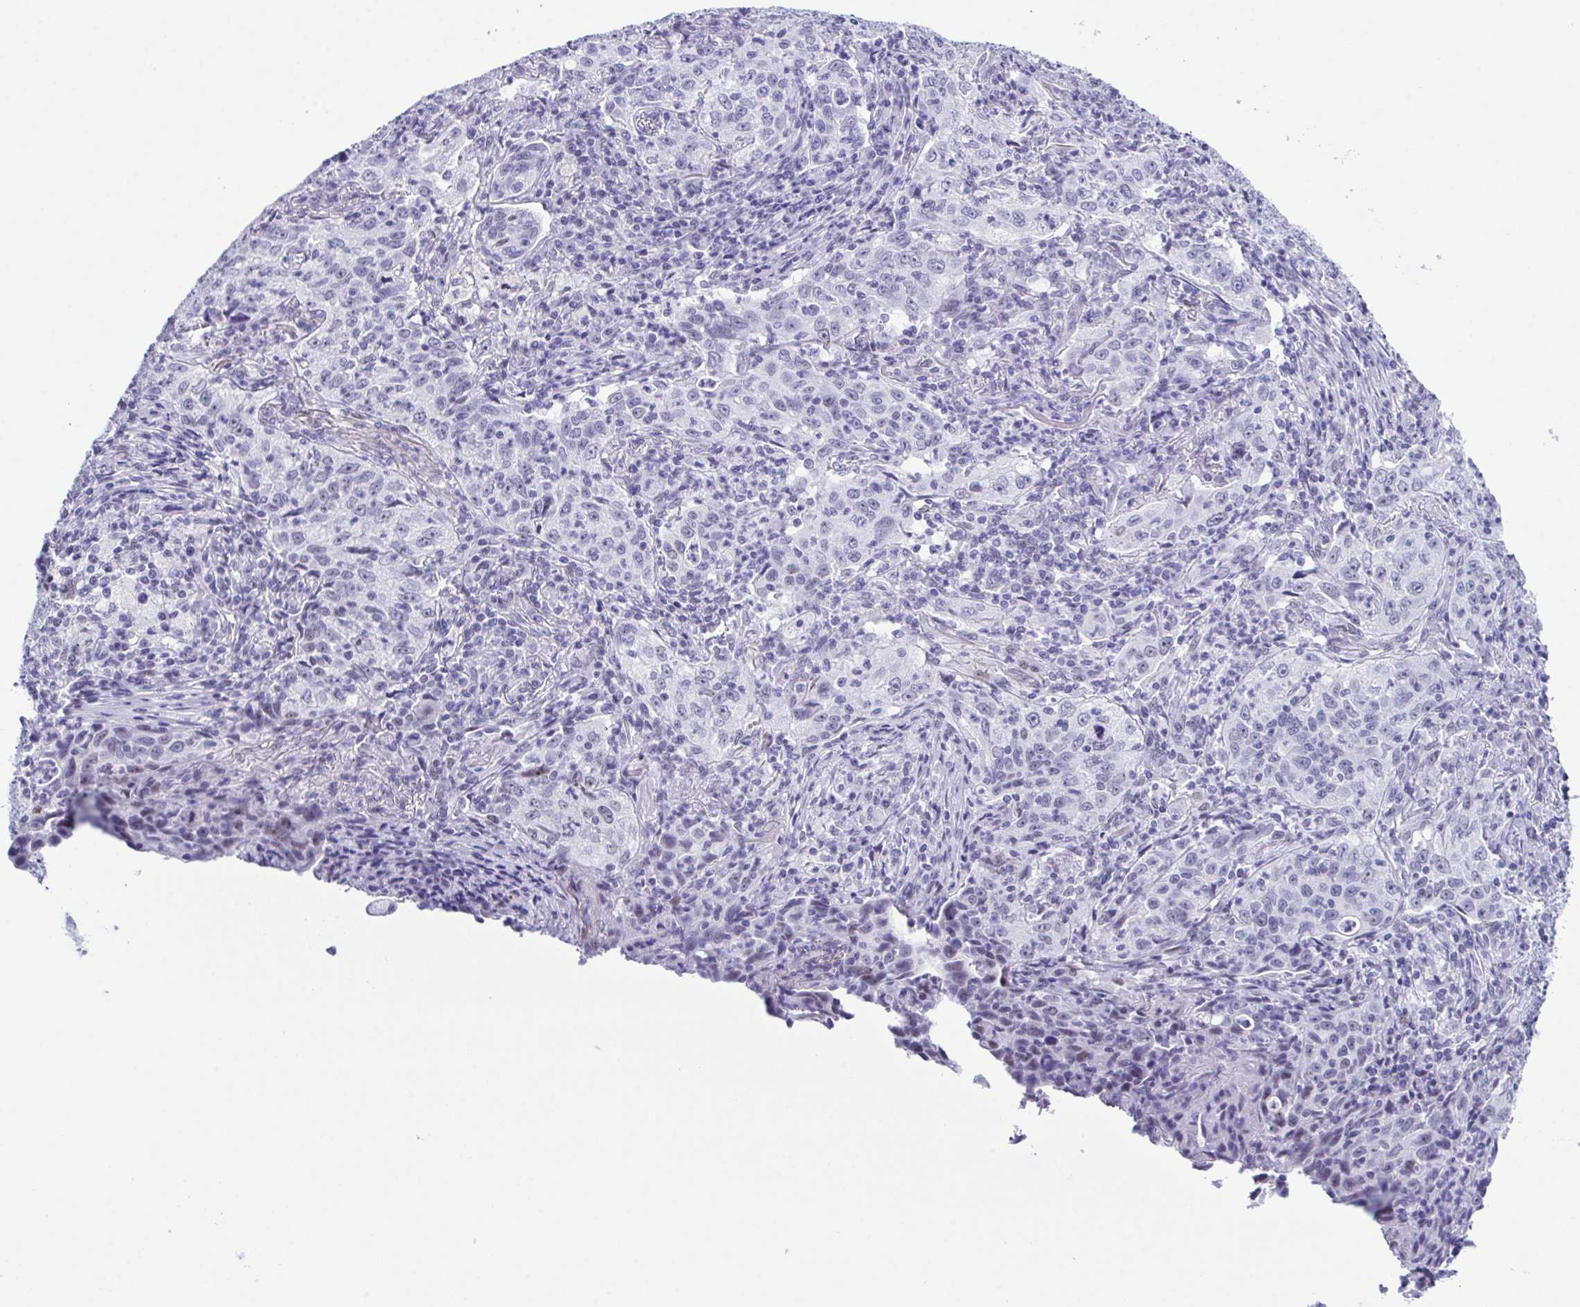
{"staining": {"intensity": "negative", "quantity": "none", "location": "none"}, "tissue": "lung cancer", "cell_type": "Tumor cells", "image_type": "cancer", "snomed": [{"axis": "morphology", "description": "Squamous cell carcinoma, NOS"}, {"axis": "topography", "description": "Lung"}], "caption": "Immunohistochemistry histopathology image of neoplastic tissue: human lung squamous cell carcinoma stained with DAB (3,3'-diaminobenzidine) reveals no significant protein positivity in tumor cells.", "gene": "SUGP2", "patient": {"sex": "male", "age": 71}}